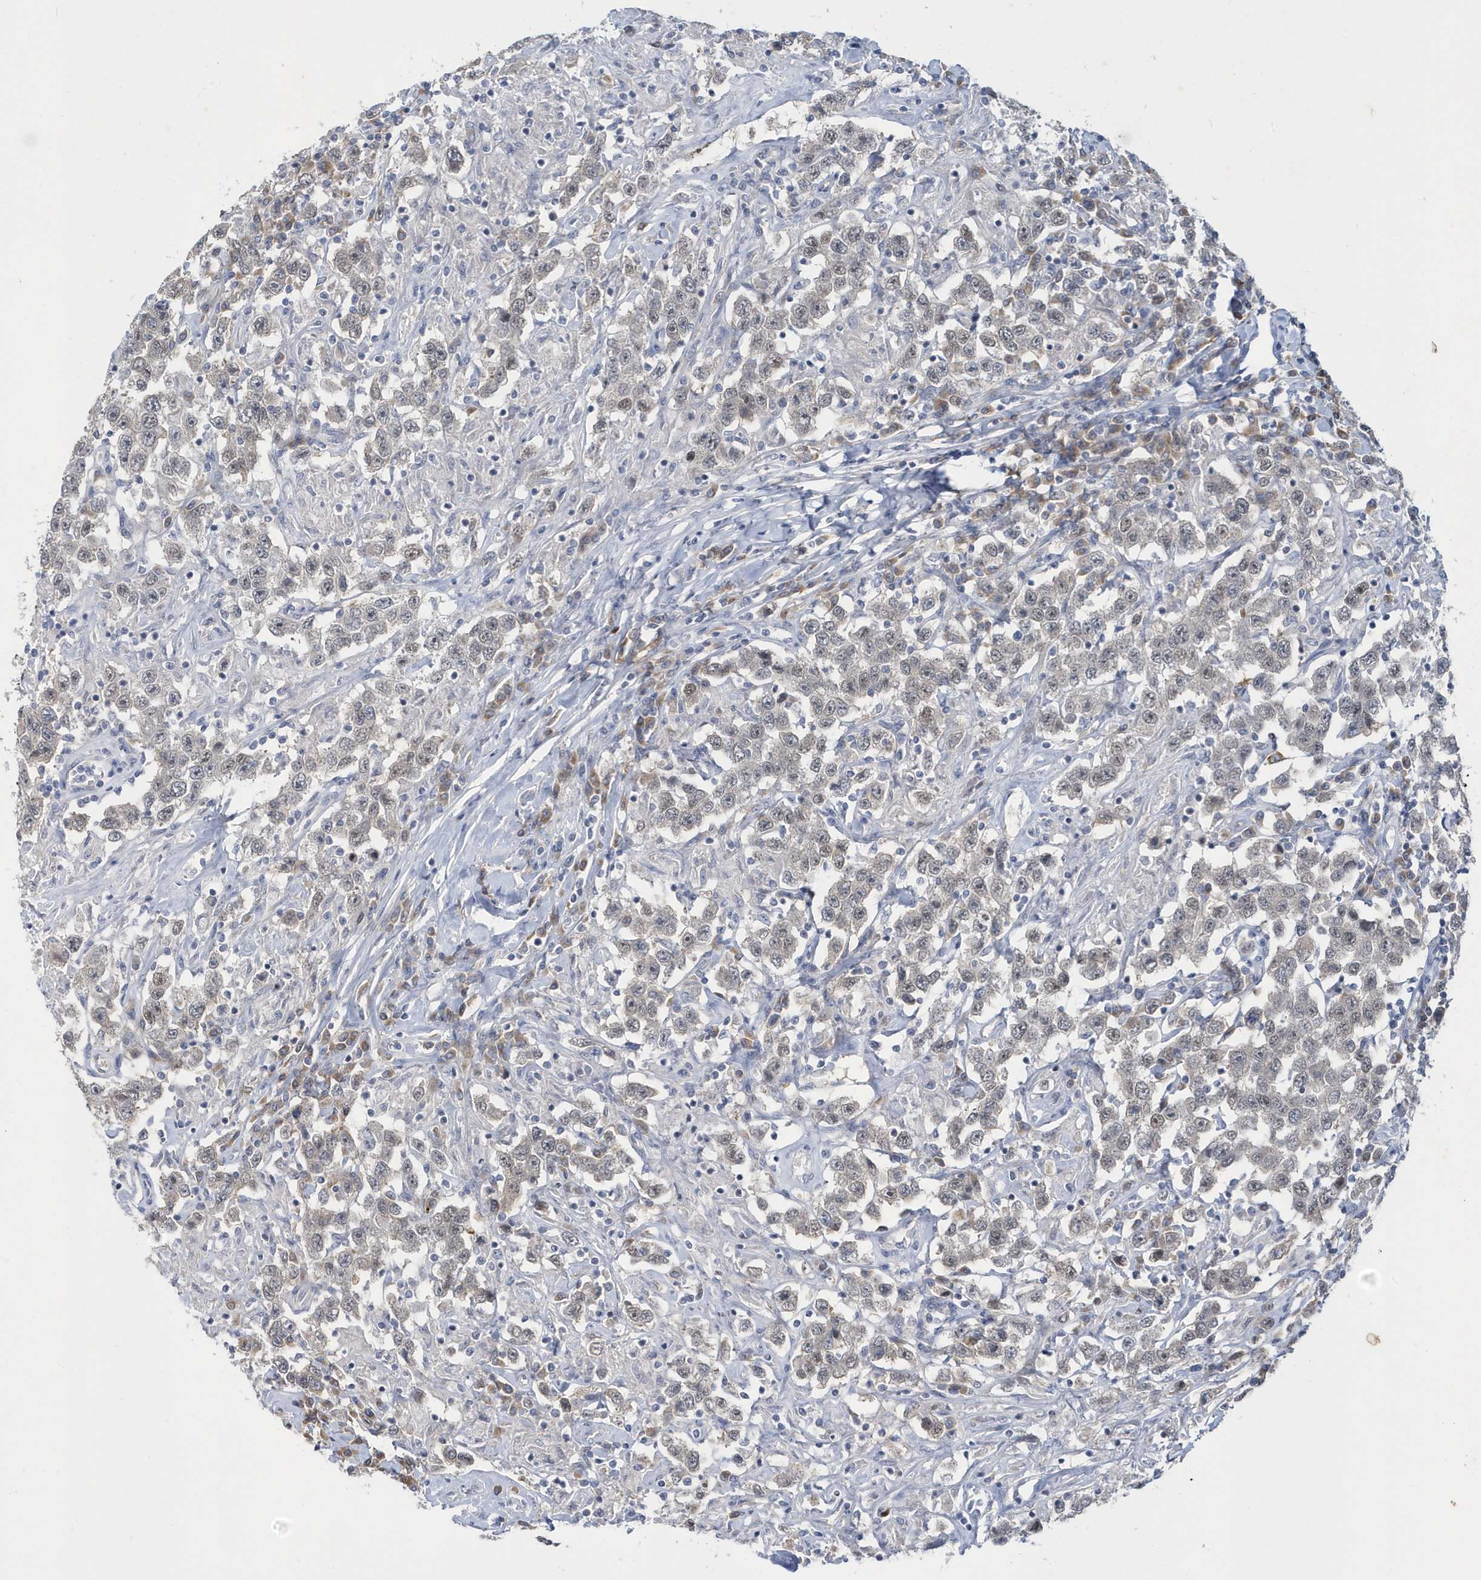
{"staining": {"intensity": "weak", "quantity": ">75%", "location": "nuclear"}, "tissue": "testis cancer", "cell_type": "Tumor cells", "image_type": "cancer", "snomed": [{"axis": "morphology", "description": "Seminoma, NOS"}, {"axis": "topography", "description": "Testis"}], "caption": "An IHC micrograph of tumor tissue is shown. Protein staining in brown shows weak nuclear positivity in seminoma (testis) within tumor cells. Using DAB (brown) and hematoxylin (blue) stains, captured at high magnification using brightfield microscopy.", "gene": "ZNF654", "patient": {"sex": "male", "age": 41}}